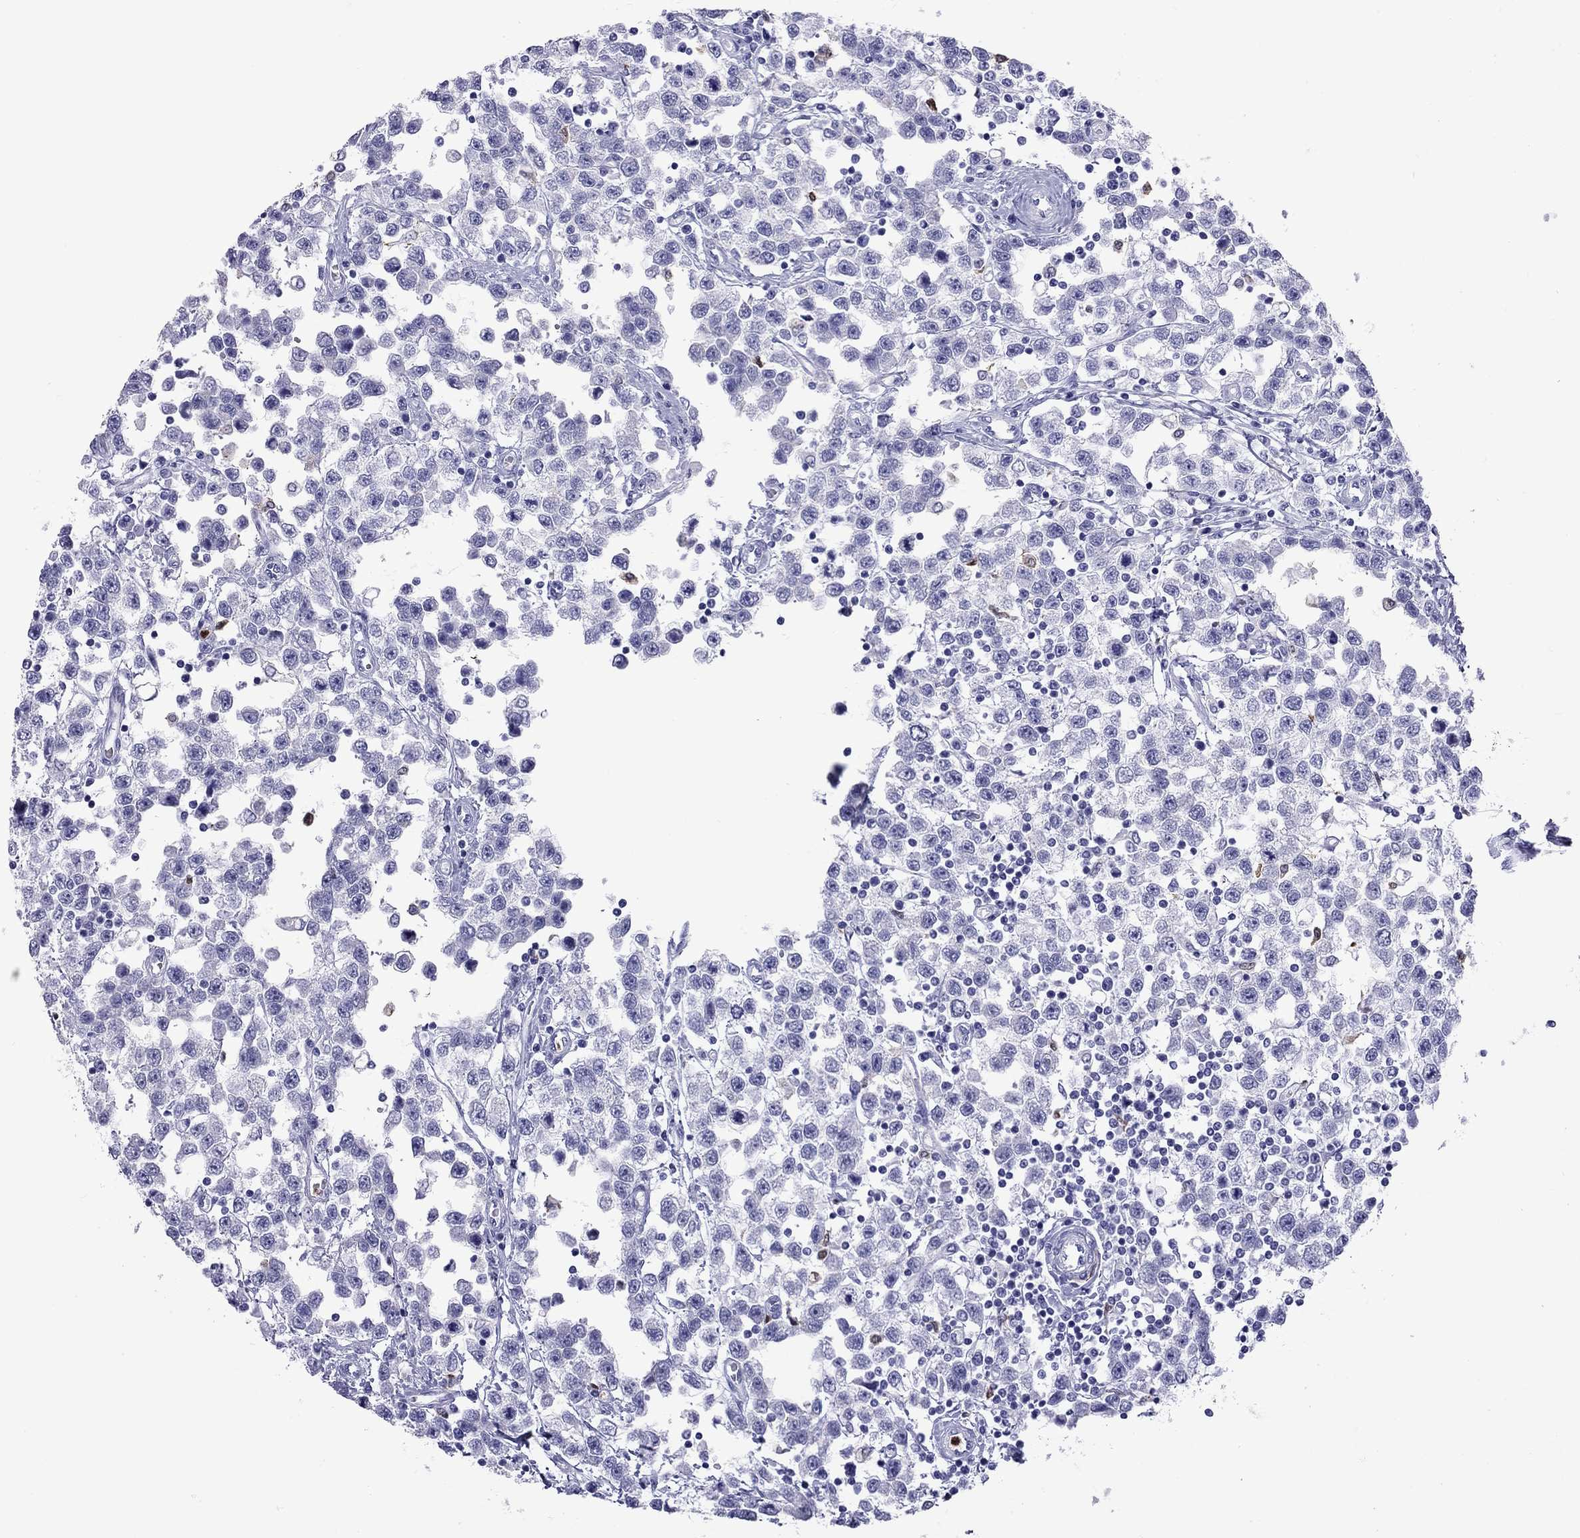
{"staining": {"intensity": "negative", "quantity": "none", "location": "none"}, "tissue": "testis cancer", "cell_type": "Tumor cells", "image_type": "cancer", "snomed": [{"axis": "morphology", "description": "Seminoma, NOS"}, {"axis": "topography", "description": "Testis"}], "caption": "DAB (3,3'-diaminobenzidine) immunohistochemical staining of seminoma (testis) reveals no significant expression in tumor cells.", "gene": "SLAMF1", "patient": {"sex": "male", "age": 34}}